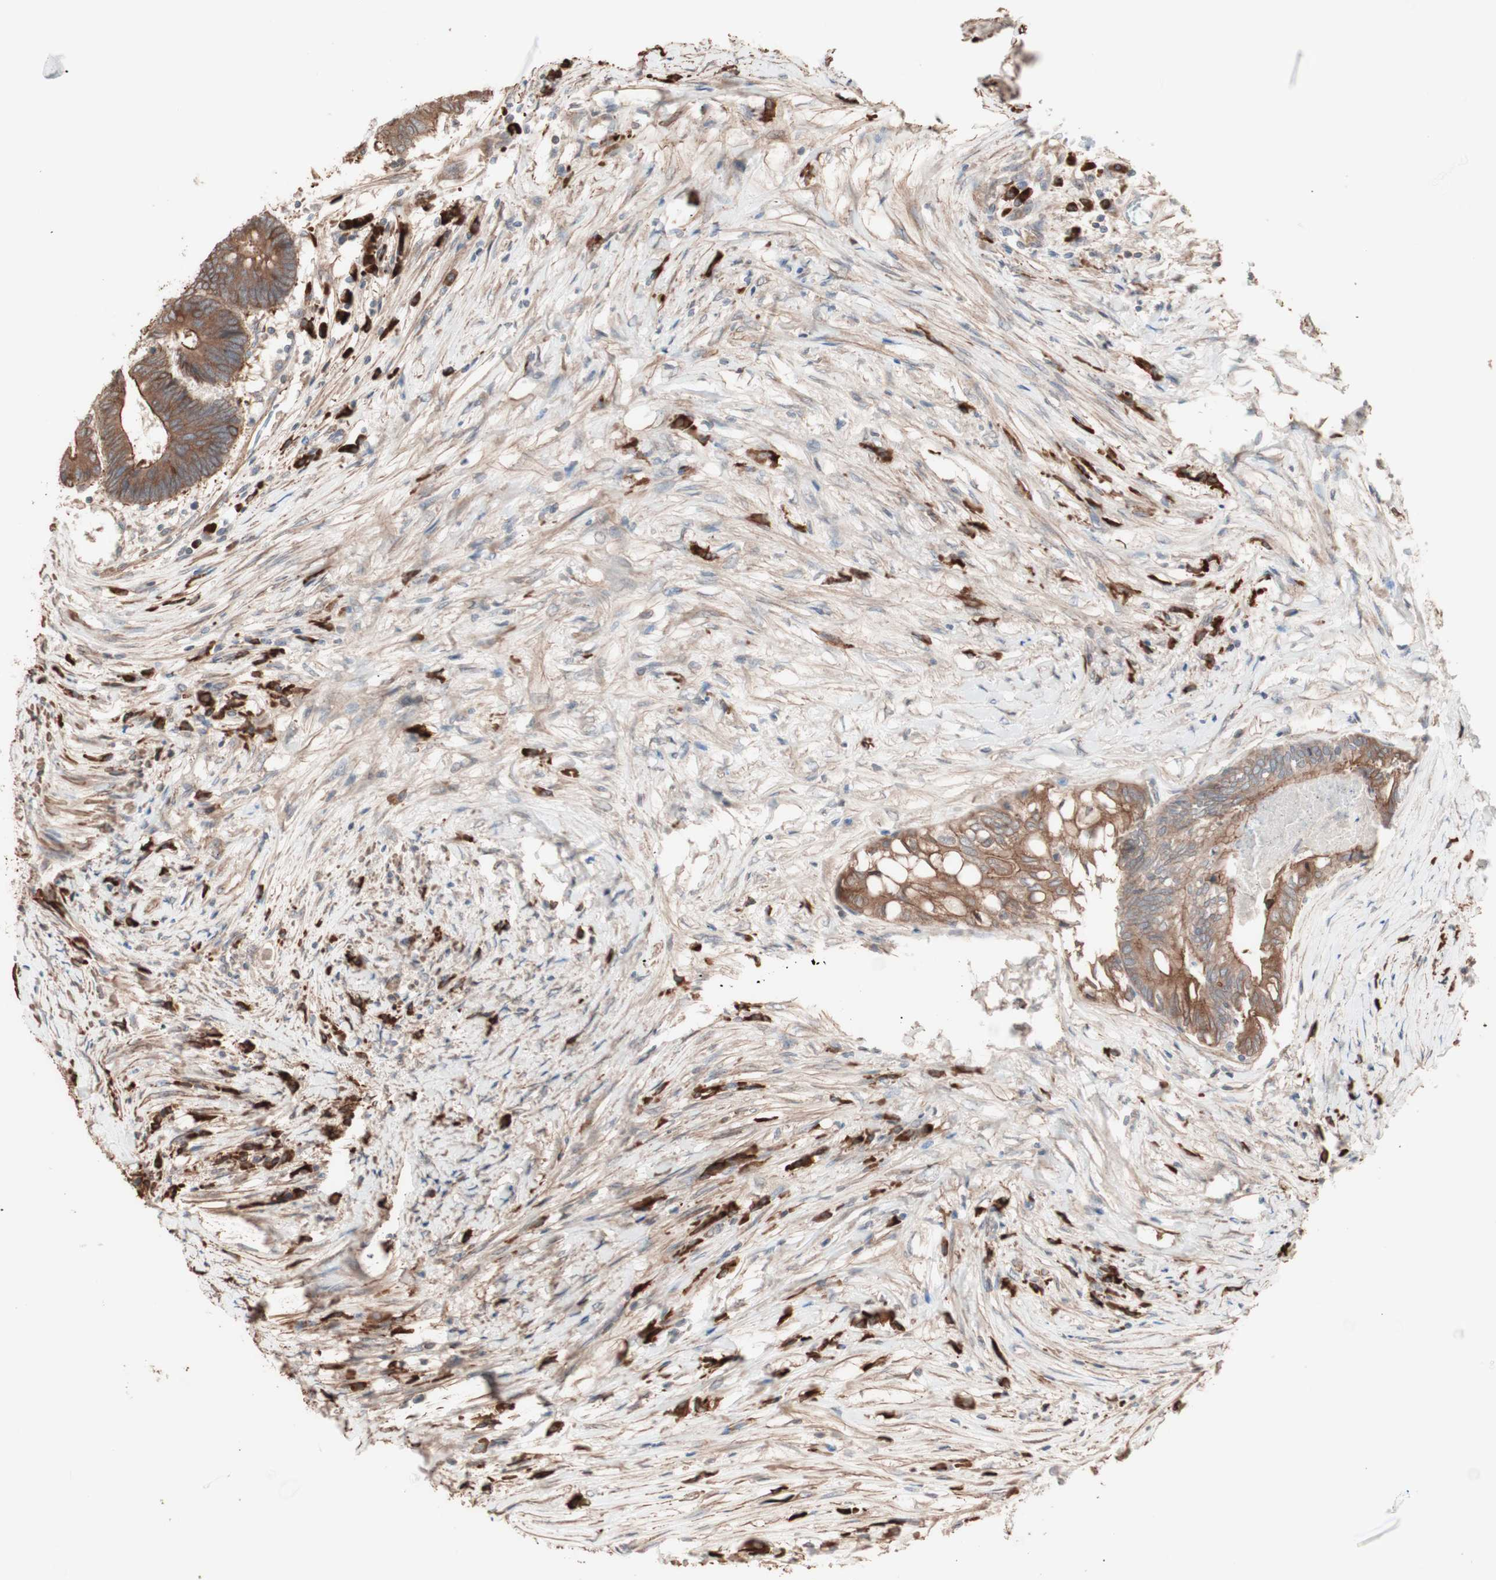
{"staining": {"intensity": "moderate", "quantity": ">75%", "location": "cytoplasmic/membranous"}, "tissue": "colorectal cancer", "cell_type": "Tumor cells", "image_type": "cancer", "snomed": [{"axis": "morphology", "description": "Adenocarcinoma, NOS"}, {"axis": "topography", "description": "Rectum"}], "caption": "Immunohistochemistry (IHC) photomicrograph of adenocarcinoma (colorectal) stained for a protein (brown), which shows medium levels of moderate cytoplasmic/membranous positivity in about >75% of tumor cells.", "gene": "ALG5", "patient": {"sex": "male", "age": 63}}